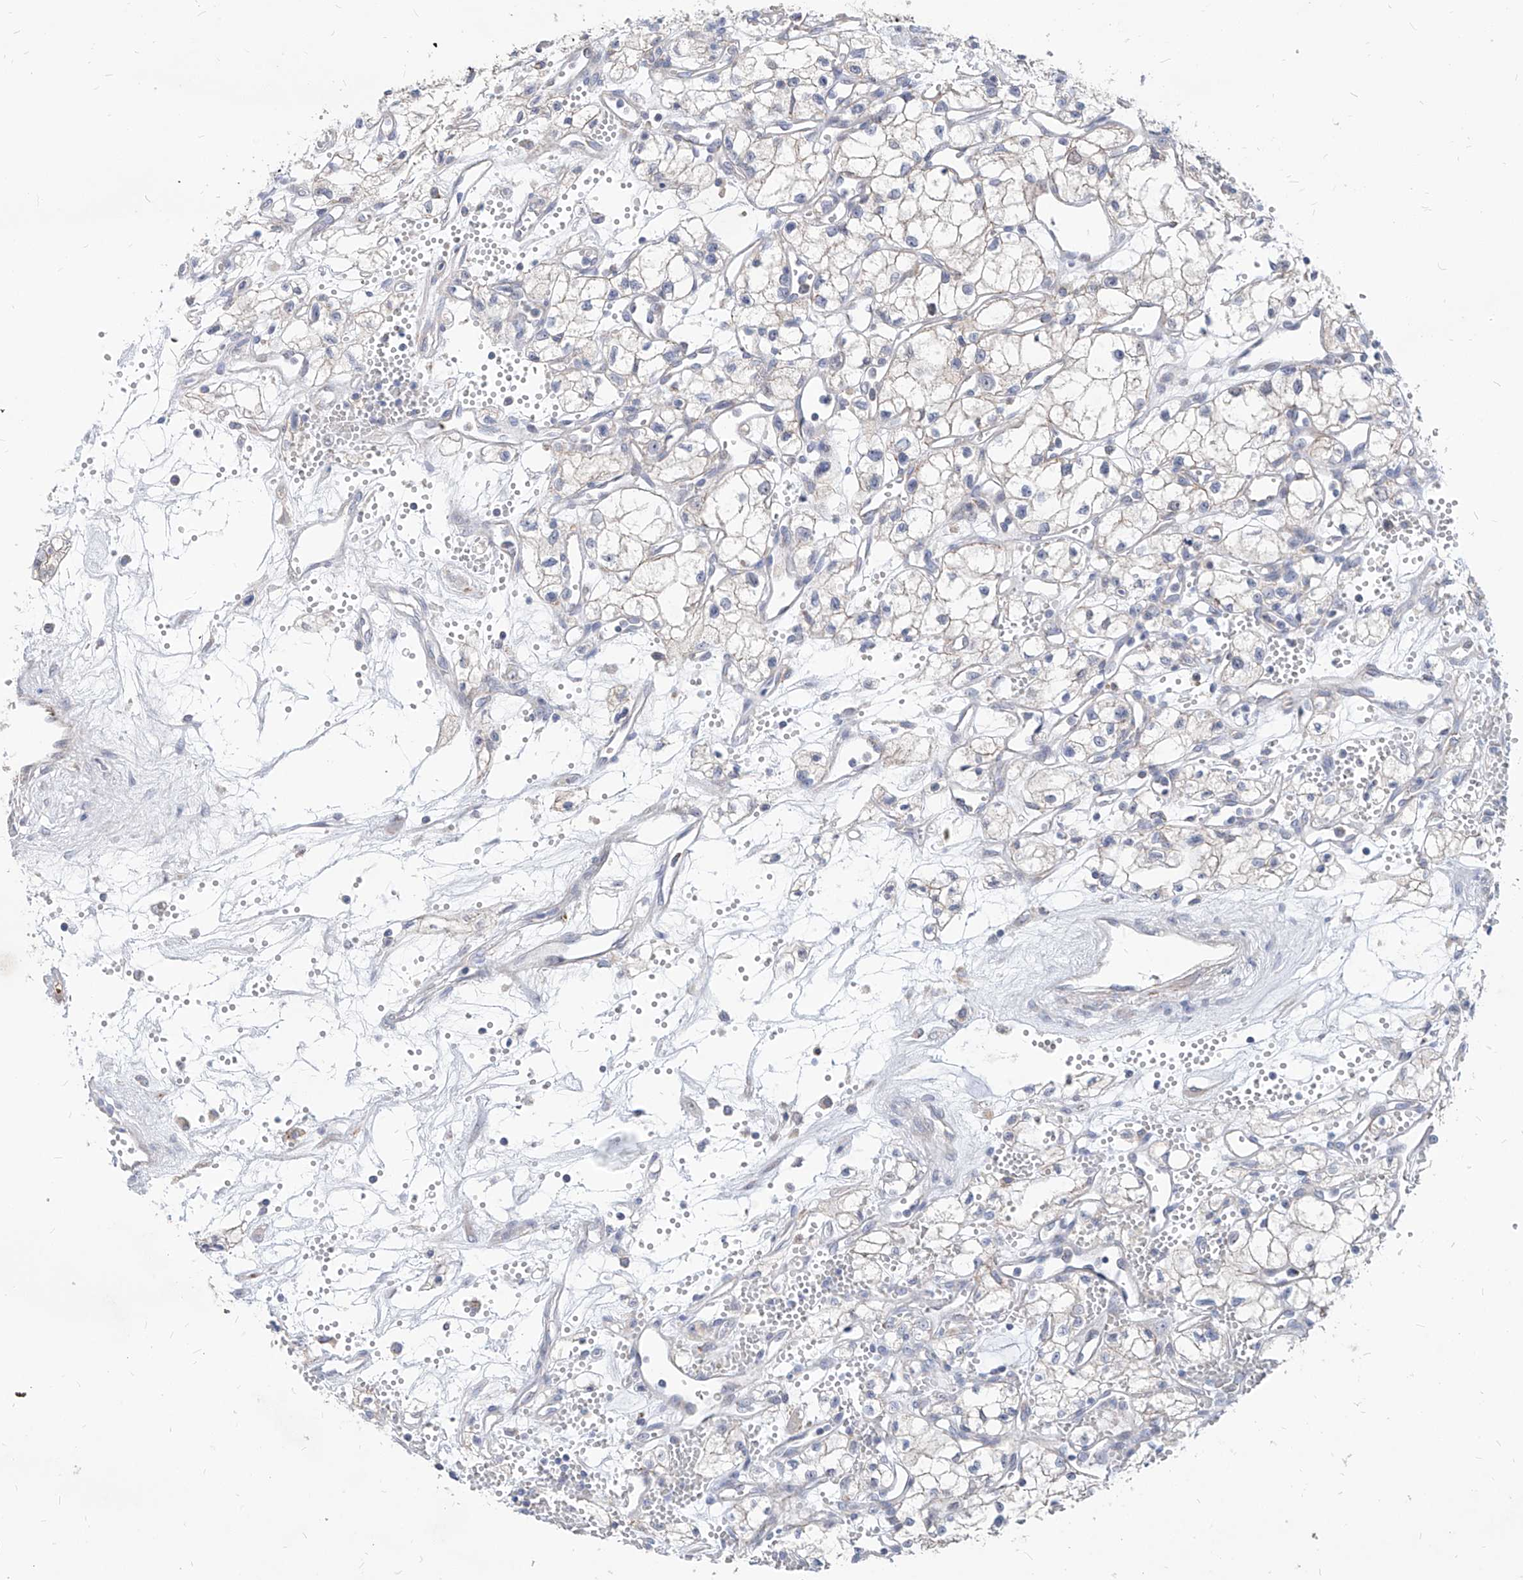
{"staining": {"intensity": "negative", "quantity": "none", "location": "none"}, "tissue": "renal cancer", "cell_type": "Tumor cells", "image_type": "cancer", "snomed": [{"axis": "morphology", "description": "Adenocarcinoma, NOS"}, {"axis": "topography", "description": "Kidney"}], "caption": "A high-resolution micrograph shows immunohistochemistry staining of adenocarcinoma (renal), which shows no significant staining in tumor cells. (DAB immunohistochemistry with hematoxylin counter stain).", "gene": "AGPS", "patient": {"sex": "male", "age": 59}}